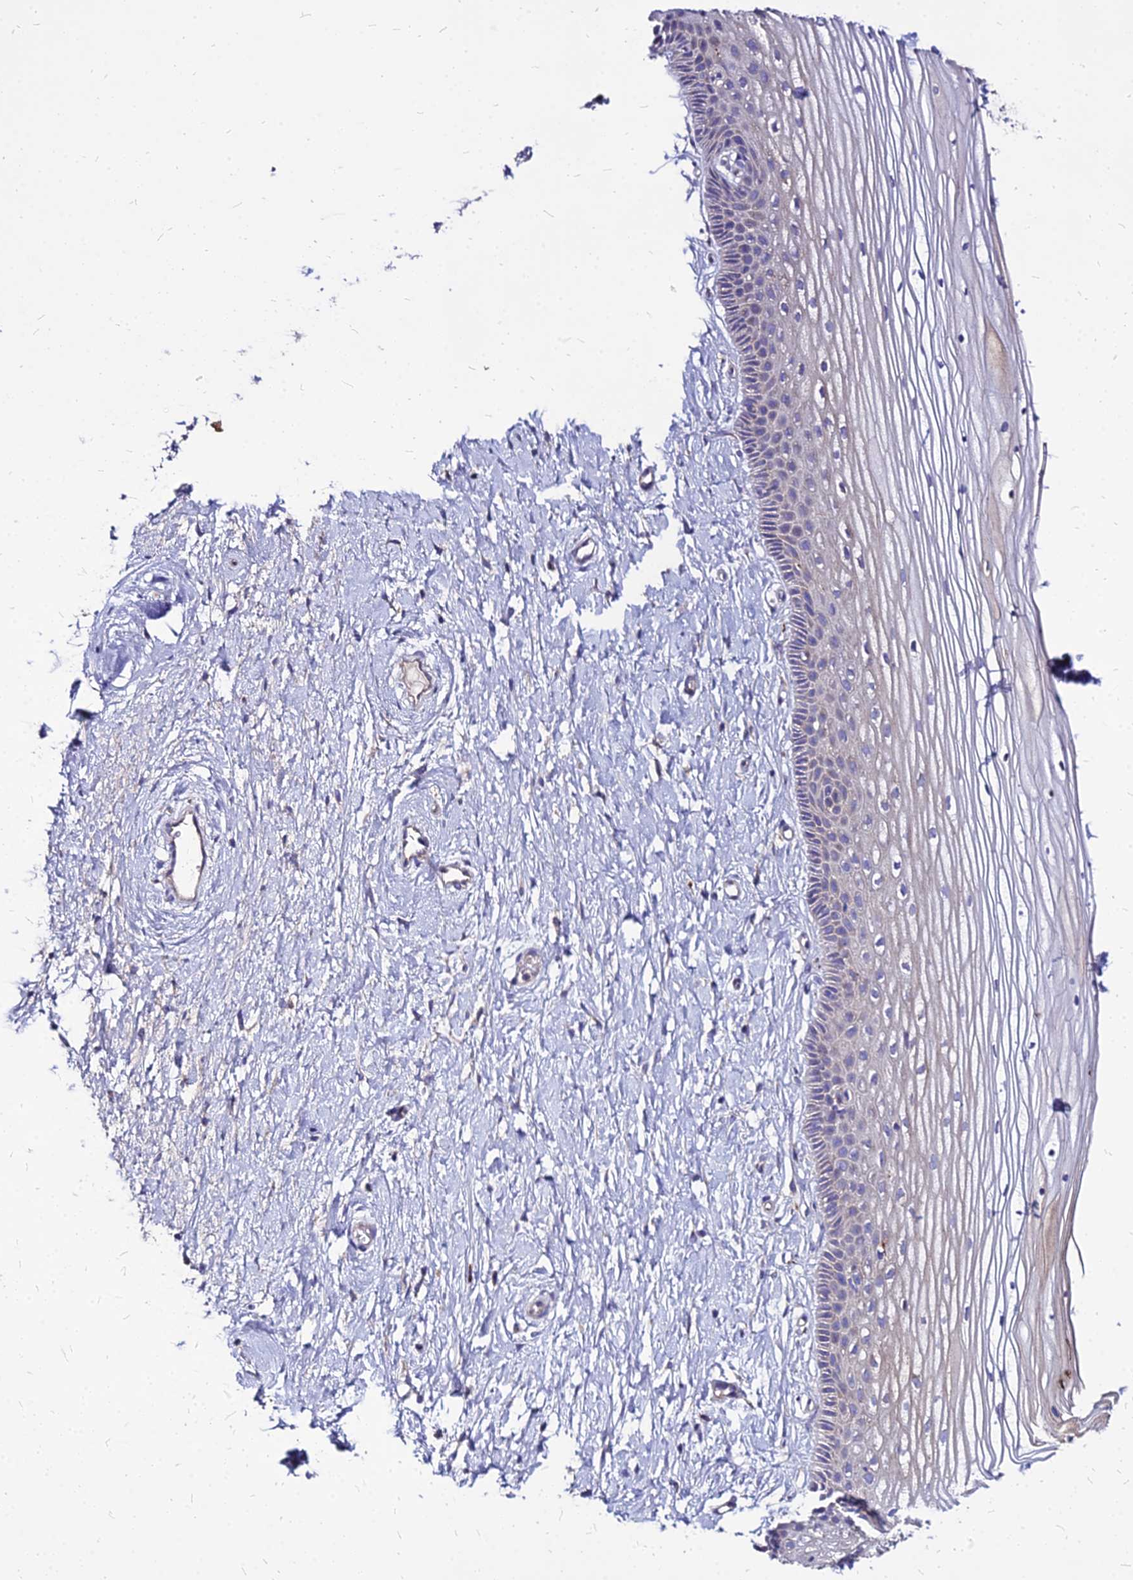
{"staining": {"intensity": "weak", "quantity": "25%-75%", "location": "cytoplasmic/membranous"}, "tissue": "vagina", "cell_type": "Squamous epithelial cells", "image_type": "normal", "snomed": [{"axis": "morphology", "description": "Normal tissue, NOS"}, {"axis": "topography", "description": "Vagina"}, {"axis": "topography", "description": "Cervix"}], "caption": "DAB immunohistochemical staining of benign human vagina shows weak cytoplasmic/membranous protein expression in about 25%-75% of squamous epithelial cells.", "gene": "COMMD10", "patient": {"sex": "female", "age": 40}}